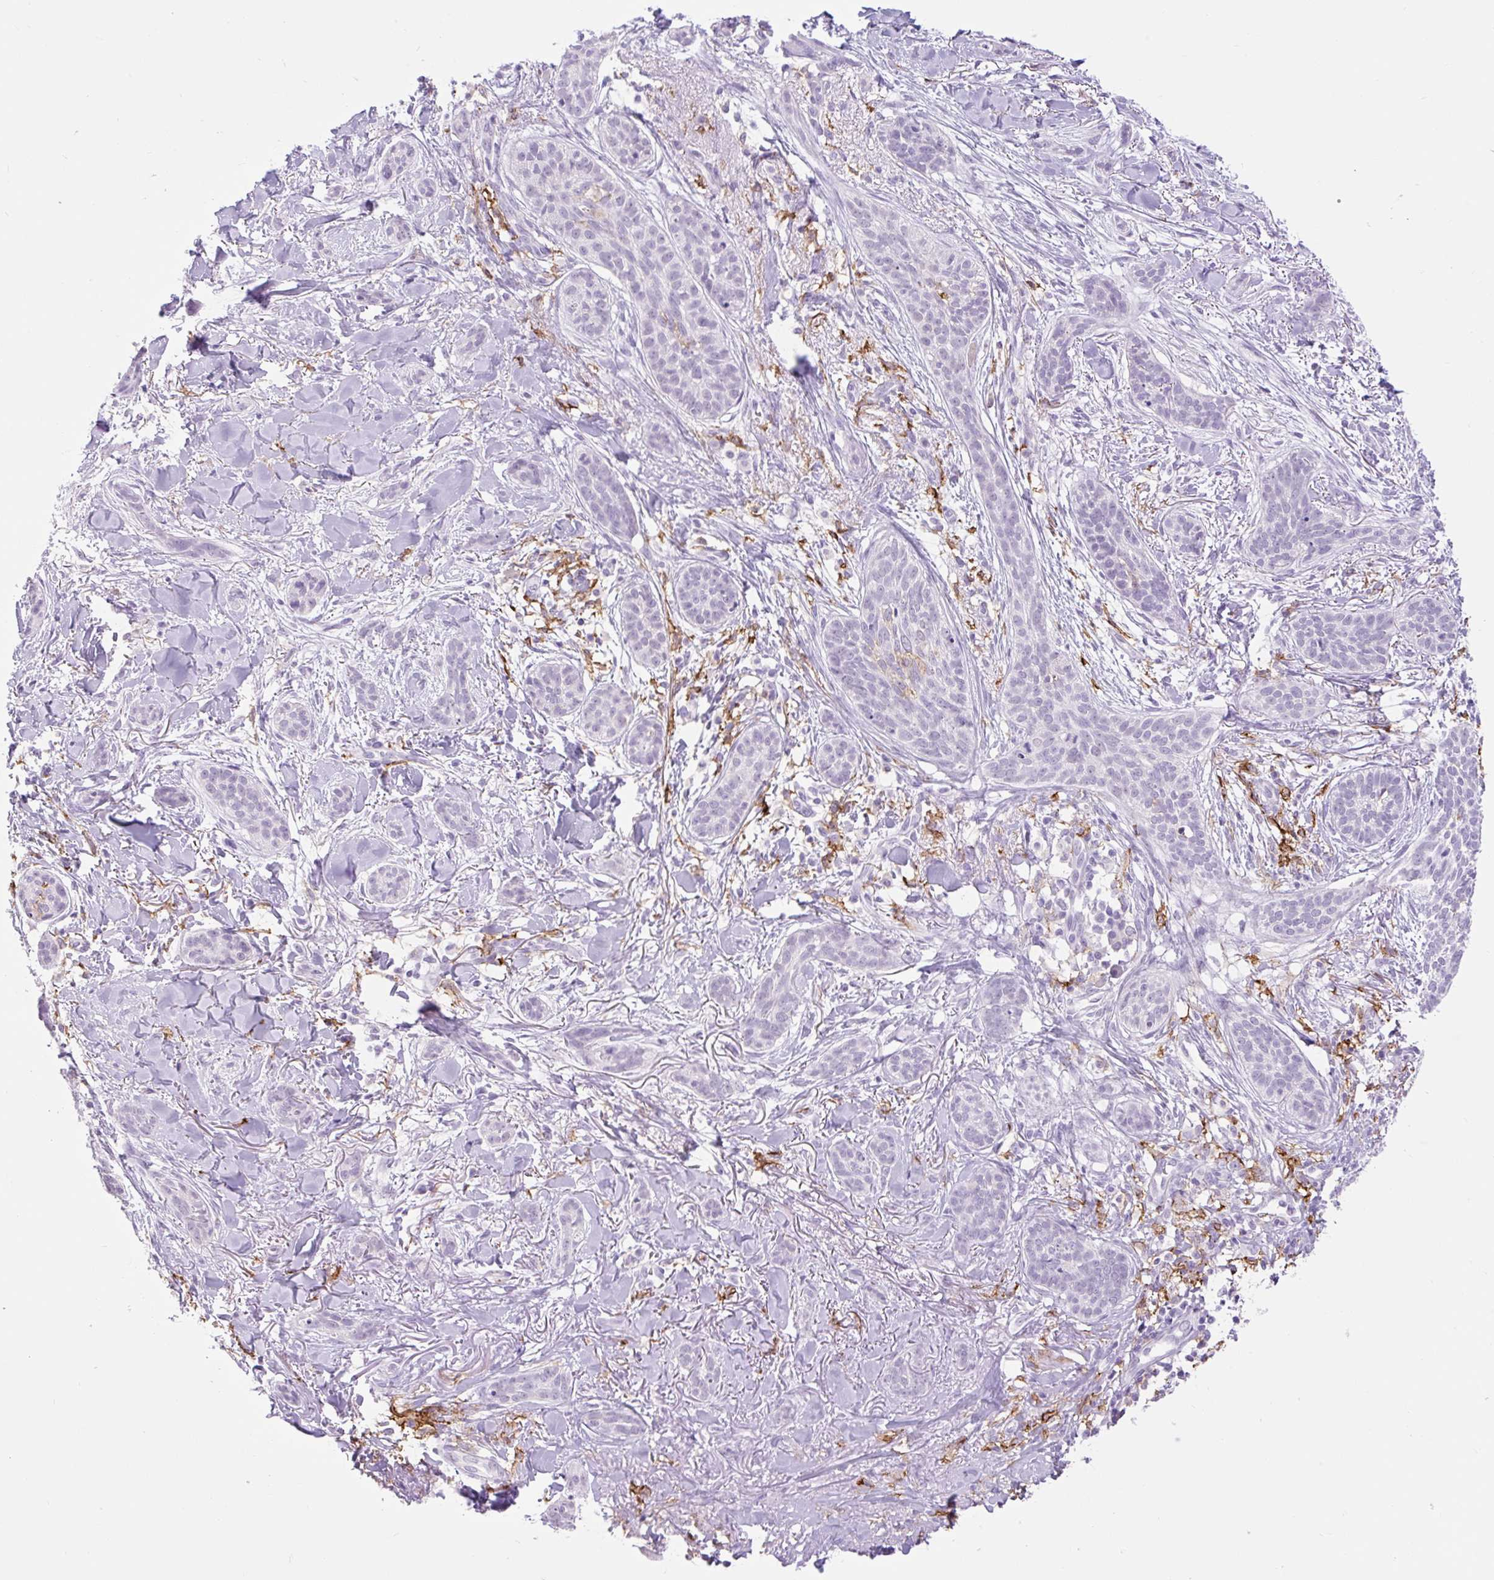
{"staining": {"intensity": "negative", "quantity": "none", "location": "none"}, "tissue": "skin cancer", "cell_type": "Tumor cells", "image_type": "cancer", "snomed": [{"axis": "morphology", "description": "Basal cell carcinoma"}, {"axis": "topography", "description": "Skin"}], "caption": "This is a micrograph of IHC staining of skin basal cell carcinoma, which shows no staining in tumor cells.", "gene": "SIGLEC1", "patient": {"sex": "male", "age": 52}}